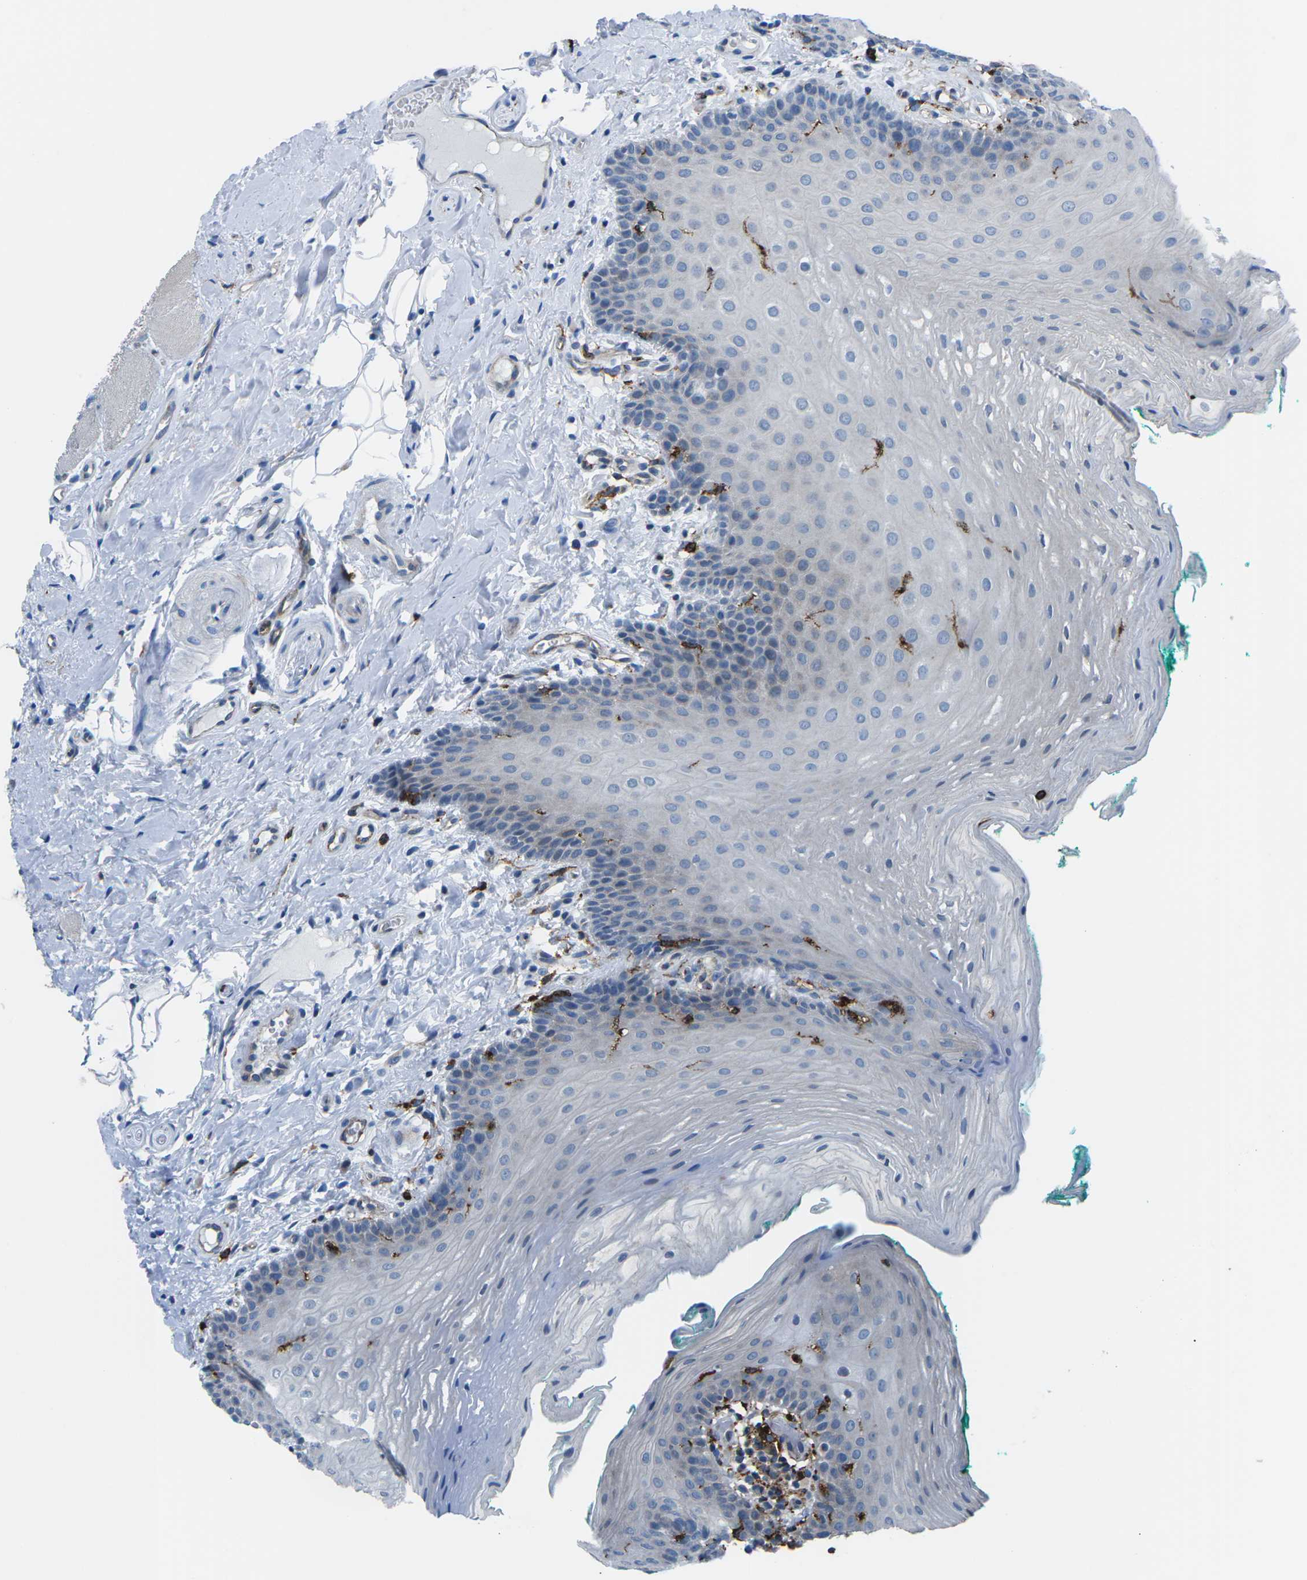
{"staining": {"intensity": "weak", "quantity": "<25%", "location": "cytoplasmic/membranous"}, "tissue": "oral mucosa", "cell_type": "Squamous epithelial cells", "image_type": "normal", "snomed": [{"axis": "morphology", "description": "Normal tissue, NOS"}, {"axis": "topography", "description": "Oral tissue"}], "caption": "This is a image of immunohistochemistry staining of unremarkable oral mucosa, which shows no expression in squamous epithelial cells. (DAB IHC visualized using brightfield microscopy, high magnification).", "gene": "PTPN1", "patient": {"sex": "male", "age": 58}}